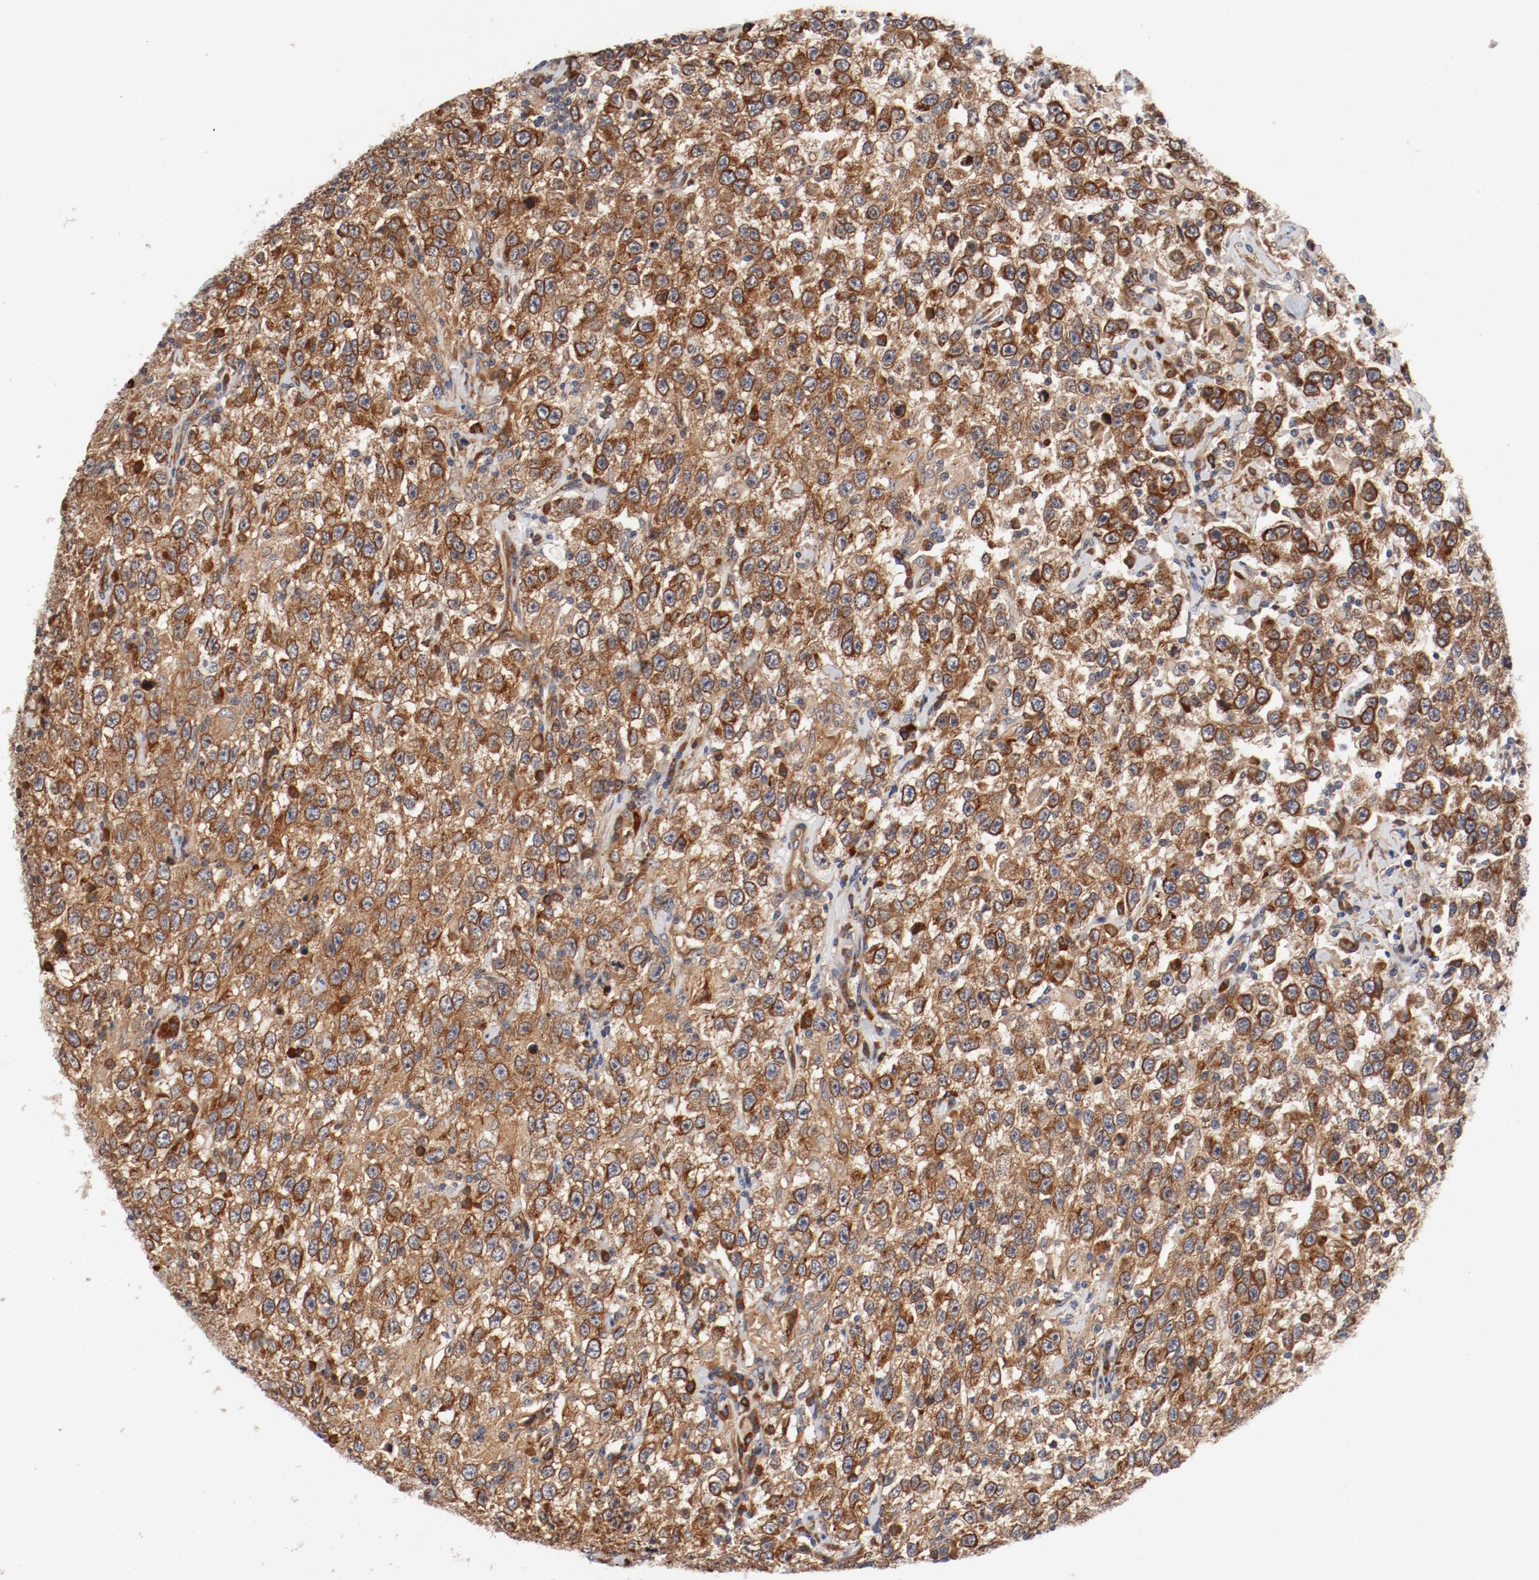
{"staining": {"intensity": "moderate", "quantity": ">75%", "location": "cytoplasmic/membranous"}, "tissue": "testis cancer", "cell_type": "Tumor cells", "image_type": "cancer", "snomed": [{"axis": "morphology", "description": "Seminoma, NOS"}, {"axis": "topography", "description": "Testis"}], "caption": "Immunohistochemistry staining of testis cancer (seminoma), which shows medium levels of moderate cytoplasmic/membranous expression in approximately >75% of tumor cells indicating moderate cytoplasmic/membranous protein expression. The staining was performed using DAB (3,3'-diaminobenzidine) (brown) for protein detection and nuclei were counterstained in hematoxylin (blue).", "gene": "PITPNM2", "patient": {"sex": "male", "age": 41}}